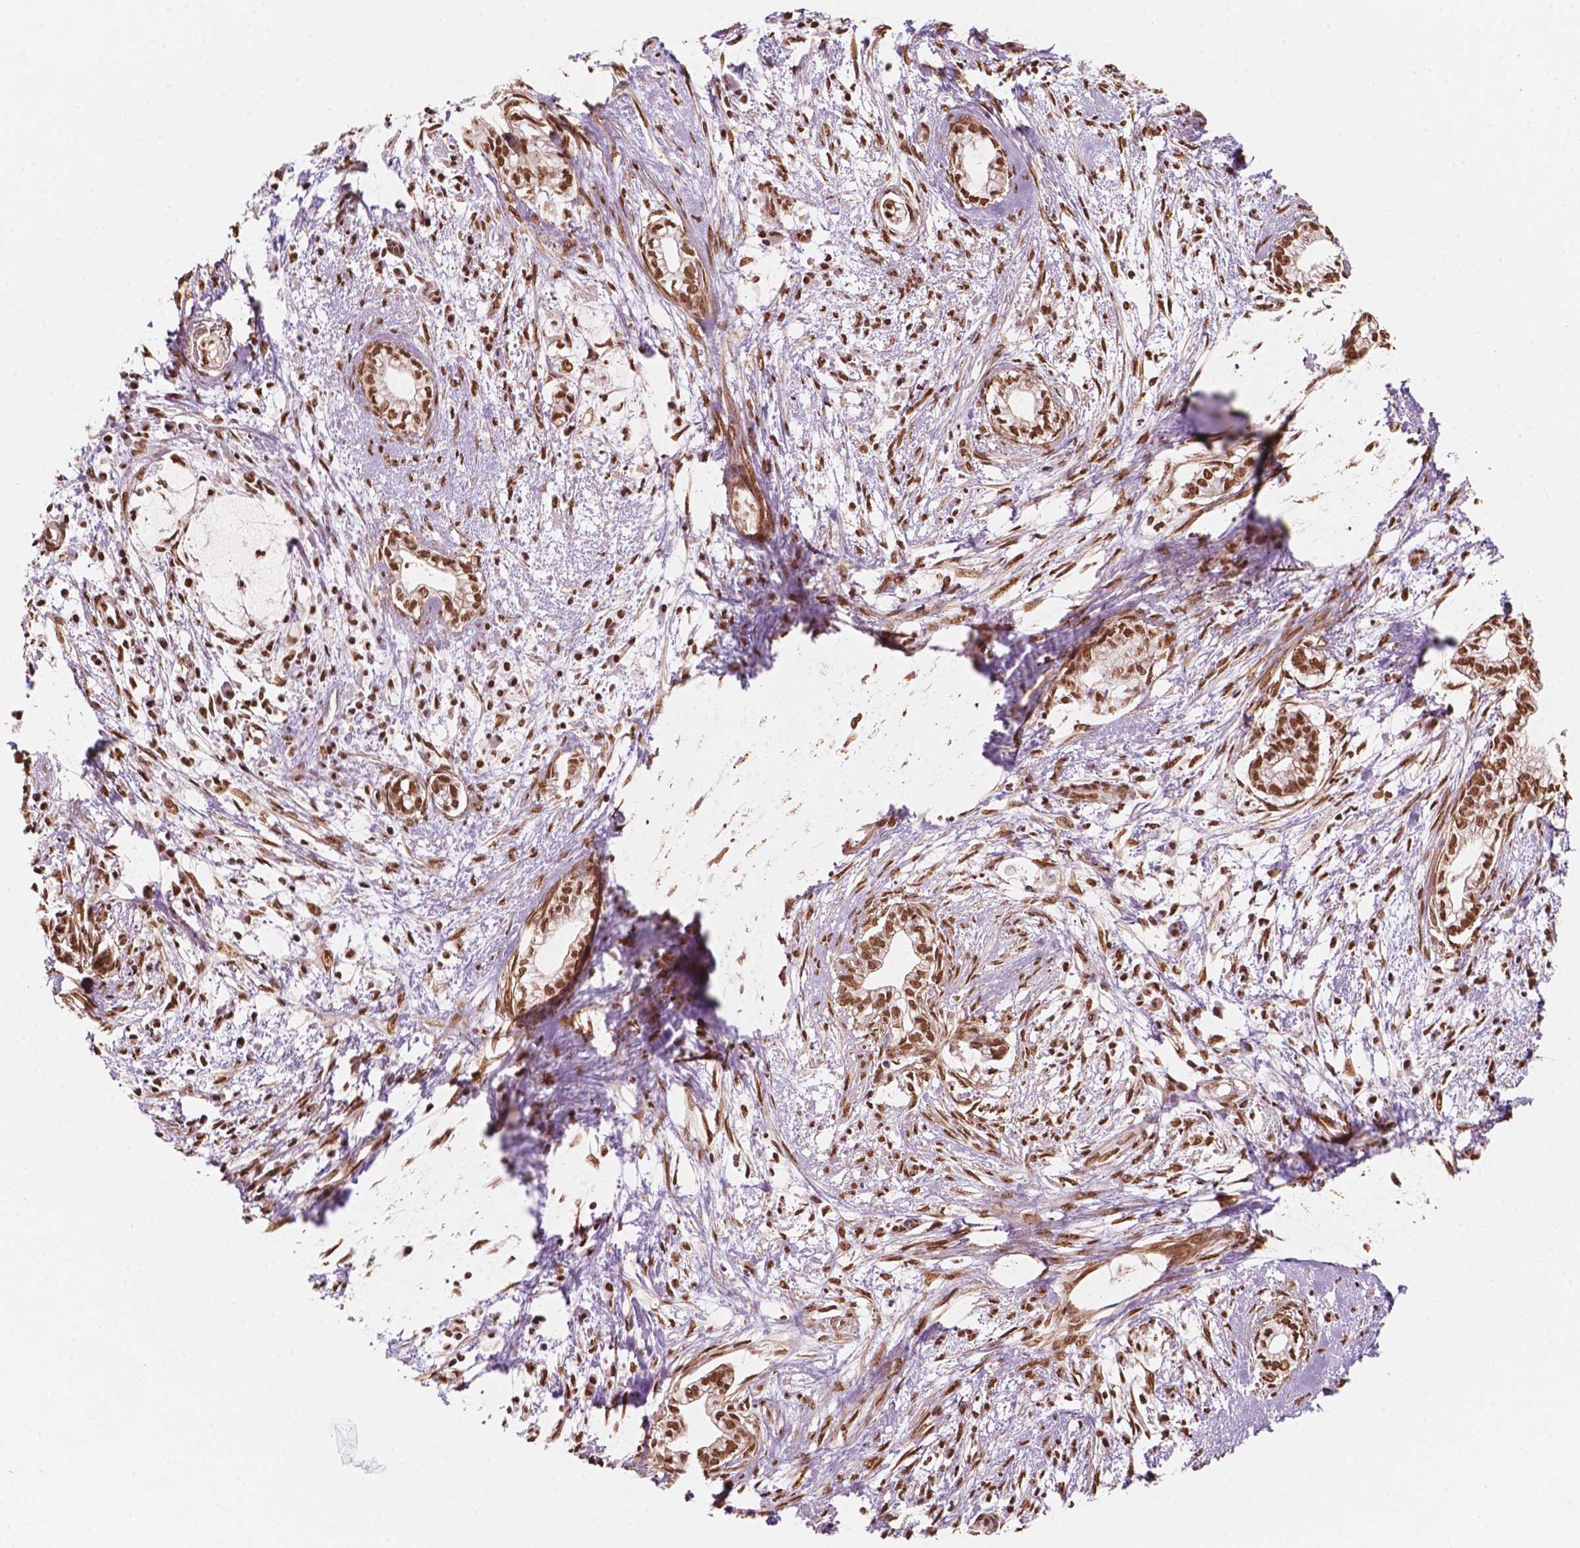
{"staining": {"intensity": "moderate", "quantity": ">75%", "location": "nuclear"}, "tissue": "cervical cancer", "cell_type": "Tumor cells", "image_type": "cancer", "snomed": [{"axis": "morphology", "description": "Adenocarcinoma, NOS"}, {"axis": "topography", "description": "Cervix"}], "caption": "A medium amount of moderate nuclear positivity is appreciated in approximately >75% of tumor cells in cervical cancer (adenocarcinoma) tissue. The staining is performed using DAB brown chromogen to label protein expression. The nuclei are counter-stained blue using hematoxylin.", "gene": "GTF3C5", "patient": {"sex": "female", "age": 62}}